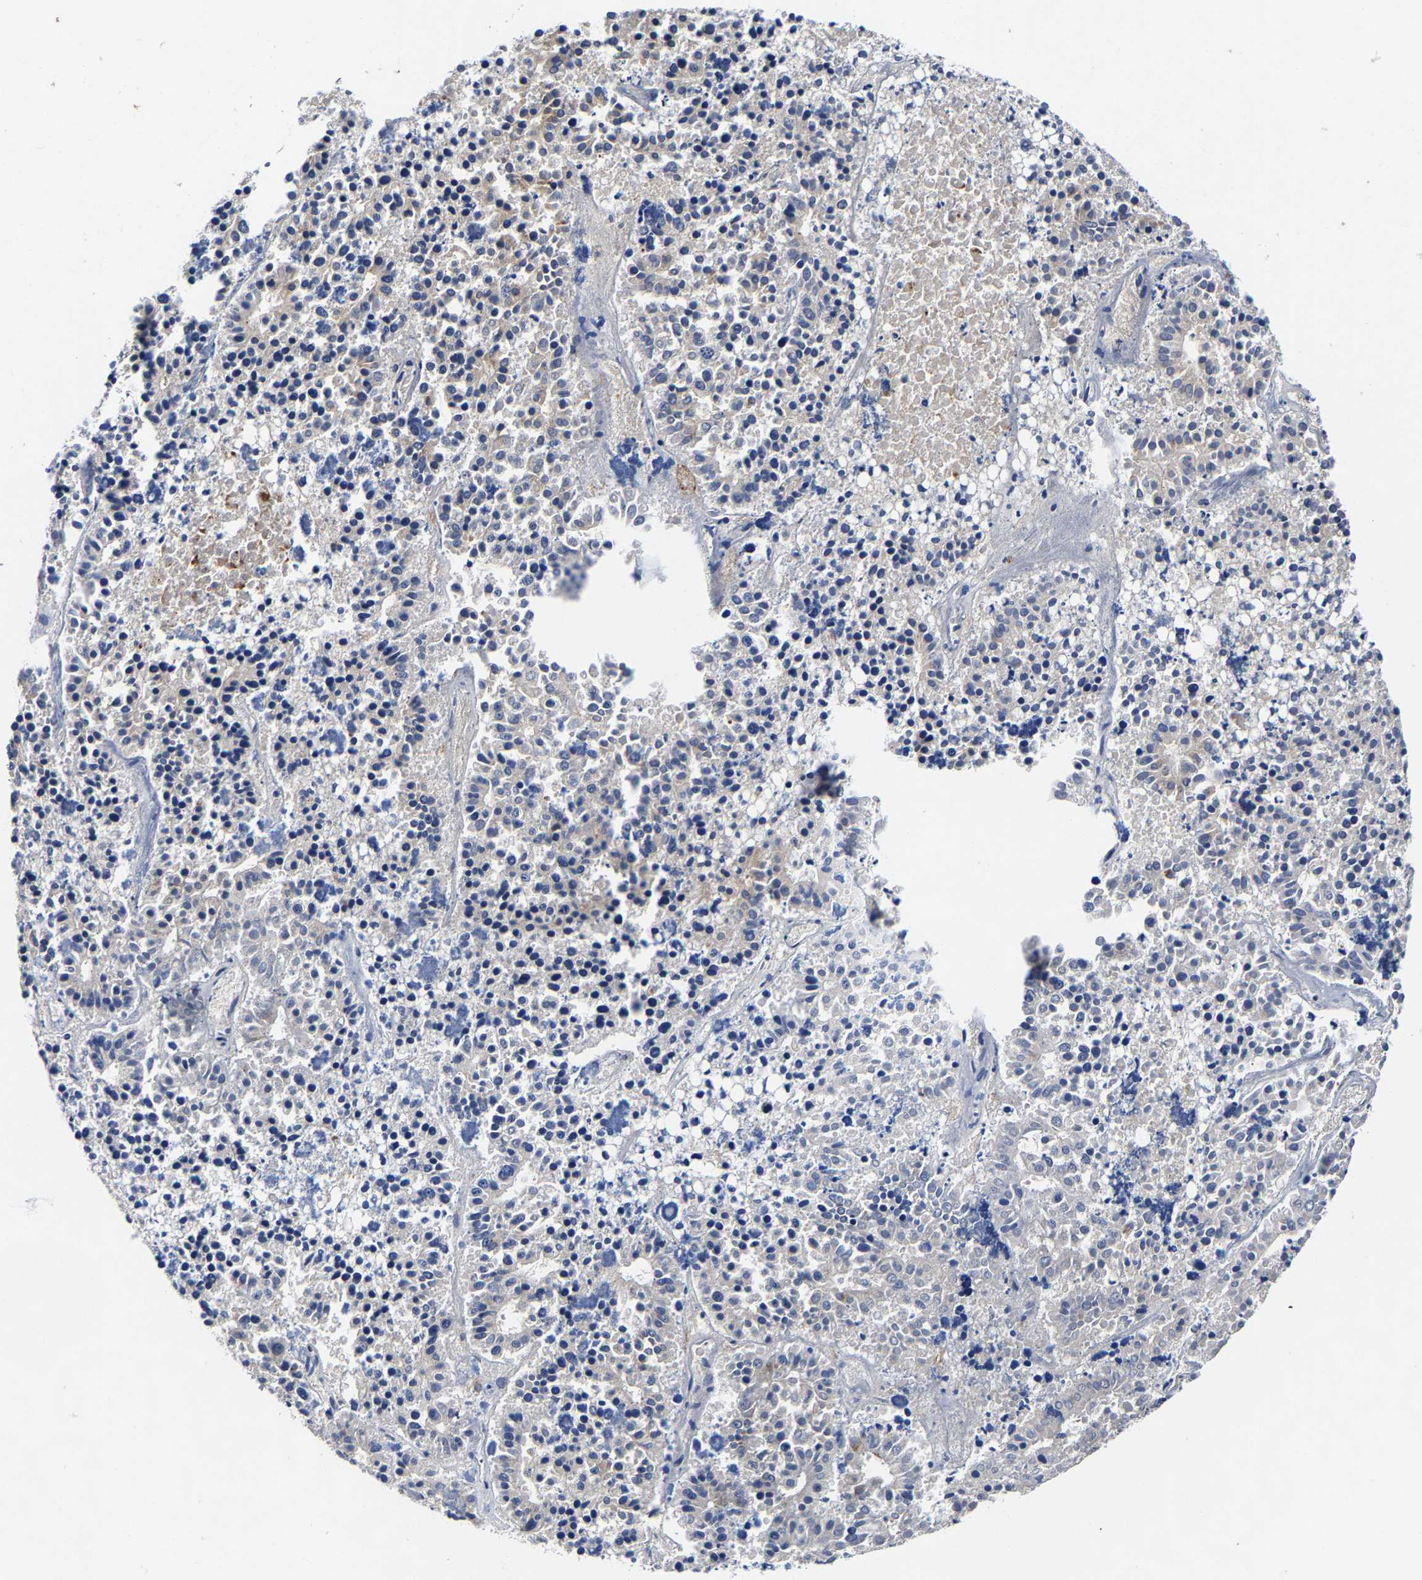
{"staining": {"intensity": "strong", "quantity": "25%-75%", "location": "cytoplasmic/membranous"}, "tissue": "pancreatic cancer", "cell_type": "Tumor cells", "image_type": "cancer", "snomed": [{"axis": "morphology", "description": "Adenocarcinoma, NOS"}, {"axis": "topography", "description": "Pancreas"}], "caption": "Immunohistochemical staining of human pancreatic cancer (adenocarcinoma) demonstrates high levels of strong cytoplasmic/membranous positivity in approximately 25%-75% of tumor cells.", "gene": "CPA2", "patient": {"sex": "male", "age": 50}}